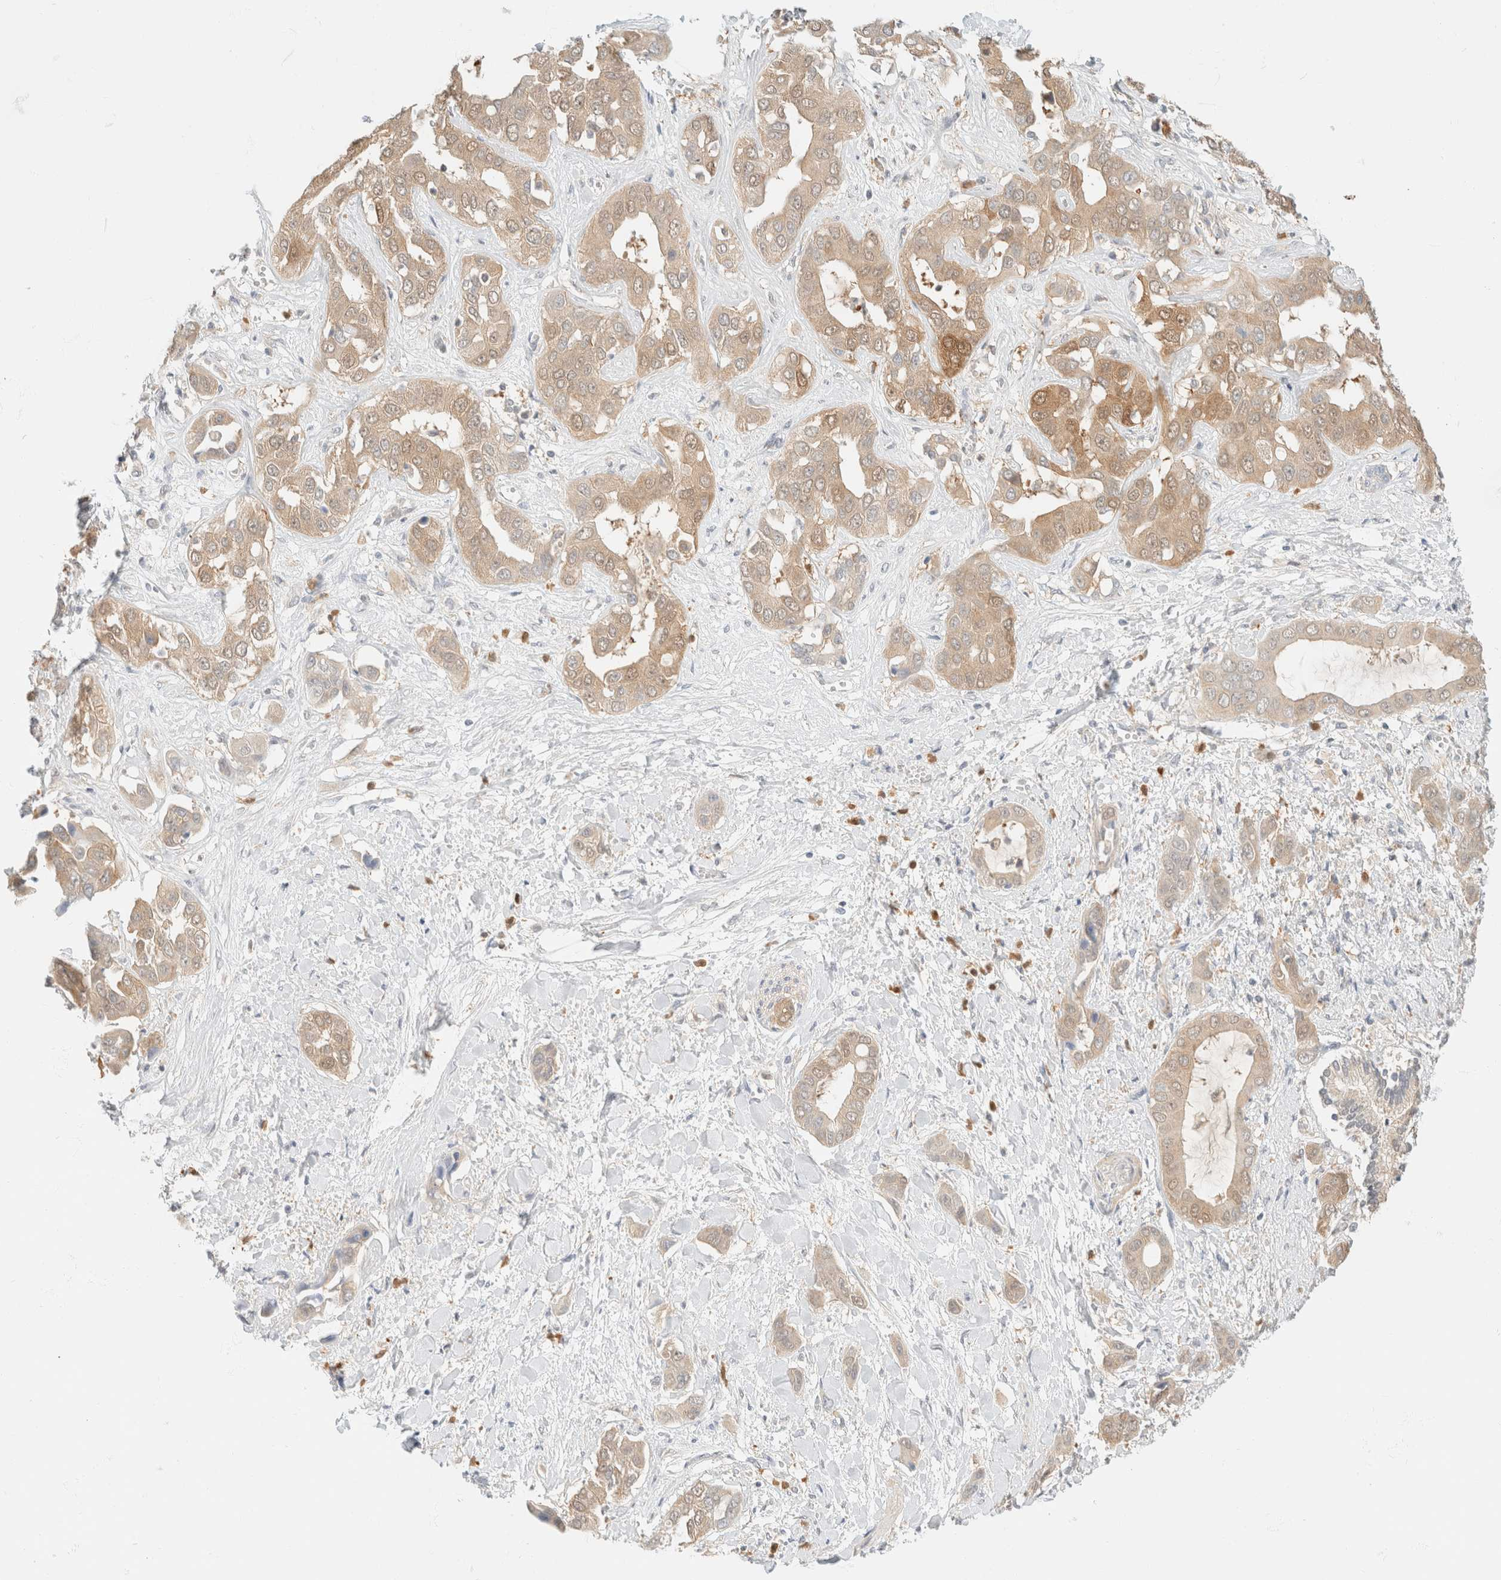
{"staining": {"intensity": "moderate", "quantity": "25%-75%", "location": "cytoplasmic/membranous"}, "tissue": "liver cancer", "cell_type": "Tumor cells", "image_type": "cancer", "snomed": [{"axis": "morphology", "description": "Cholangiocarcinoma"}, {"axis": "topography", "description": "Liver"}], "caption": "This image displays liver cancer stained with immunohistochemistry (IHC) to label a protein in brown. The cytoplasmic/membranous of tumor cells show moderate positivity for the protein. Nuclei are counter-stained blue.", "gene": "GPI", "patient": {"sex": "female", "age": 52}}